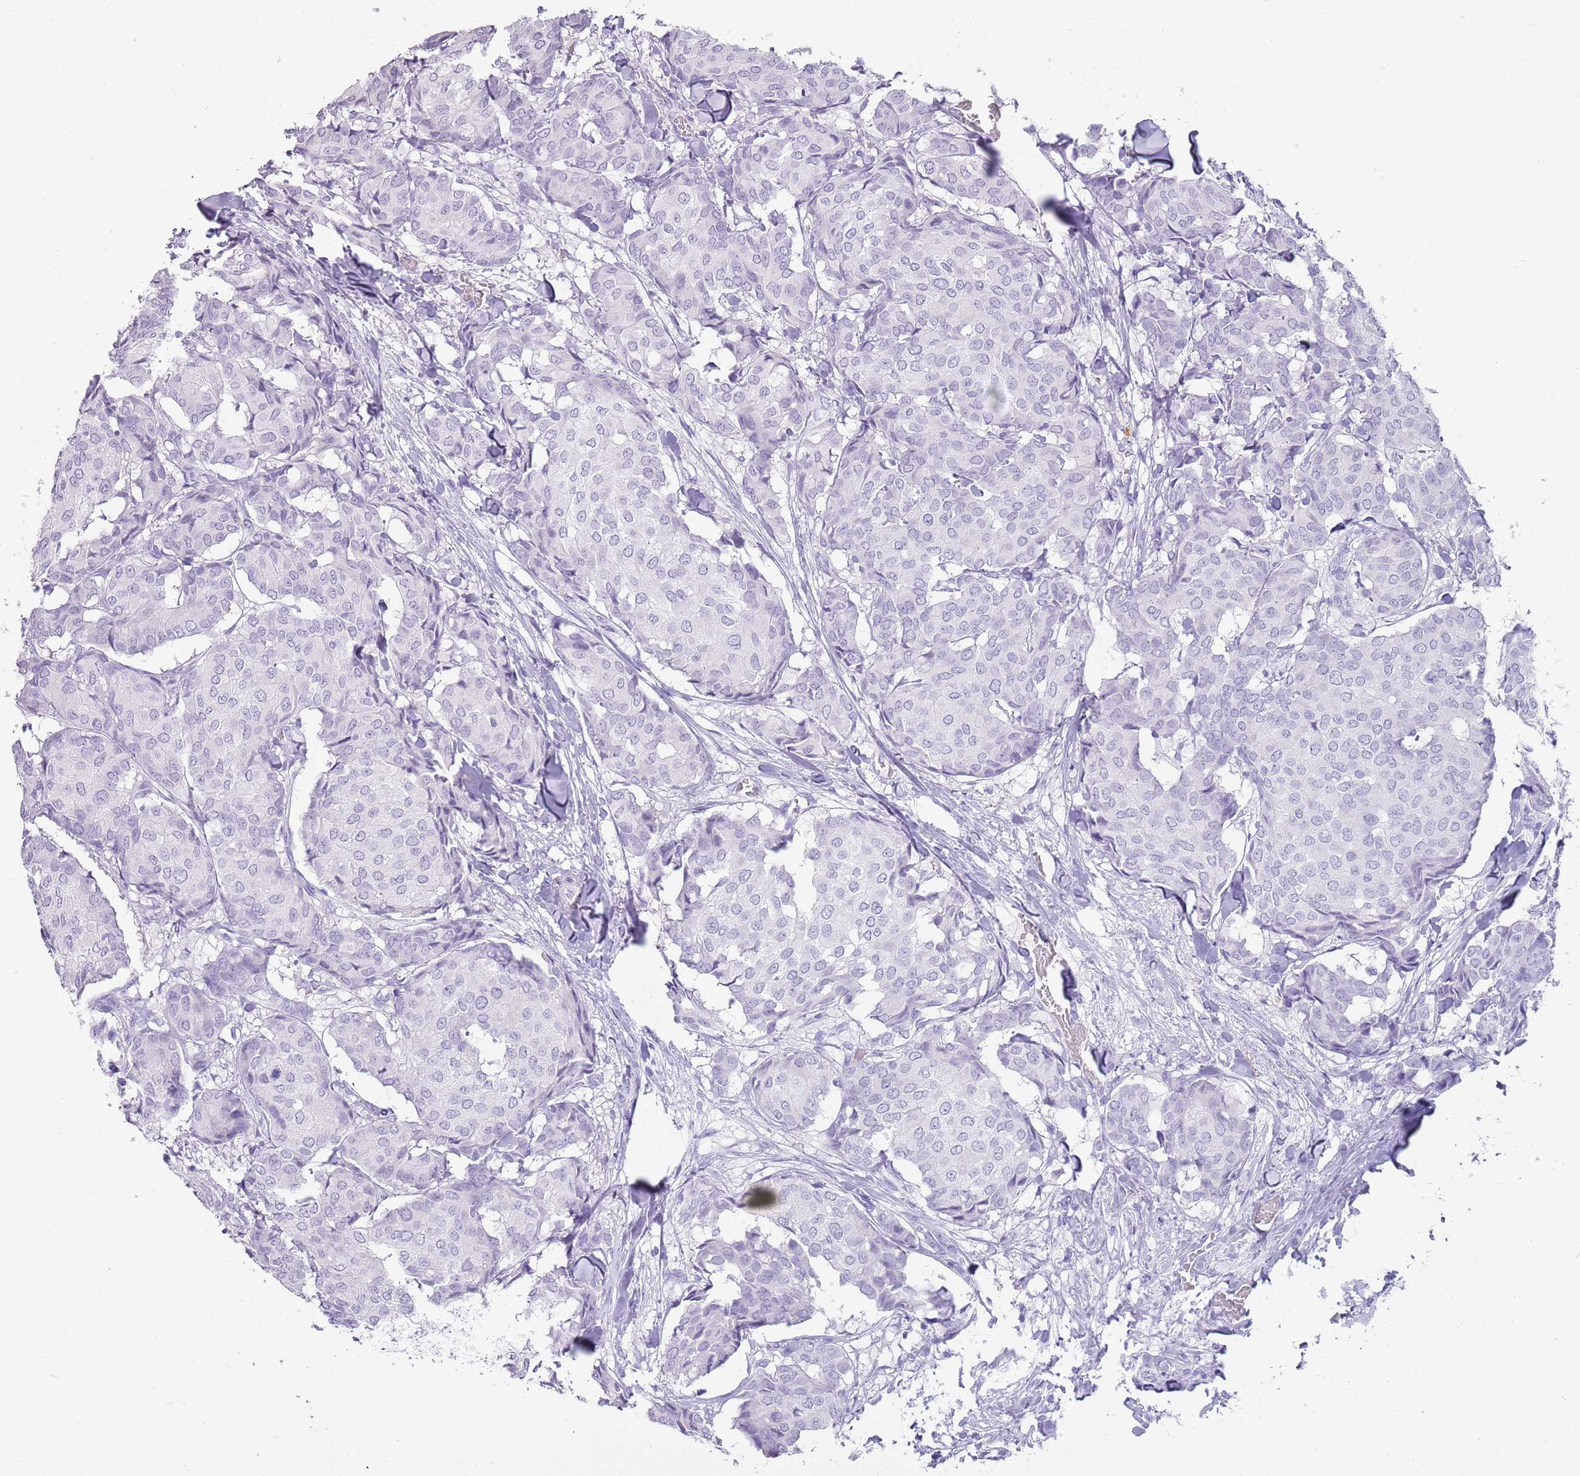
{"staining": {"intensity": "negative", "quantity": "none", "location": "none"}, "tissue": "breast cancer", "cell_type": "Tumor cells", "image_type": "cancer", "snomed": [{"axis": "morphology", "description": "Duct carcinoma"}, {"axis": "topography", "description": "Breast"}], "caption": "The photomicrograph demonstrates no staining of tumor cells in breast cancer (infiltrating ductal carcinoma). The staining was performed using DAB (3,3'-diaminobenzidine) to visualize the protein expression in brown, while the nuclei were stained in blue with hematoxylin (Magnification: 20x).", "gene": "NBPF3", "patient": {"sex": "female", "age": 75}}